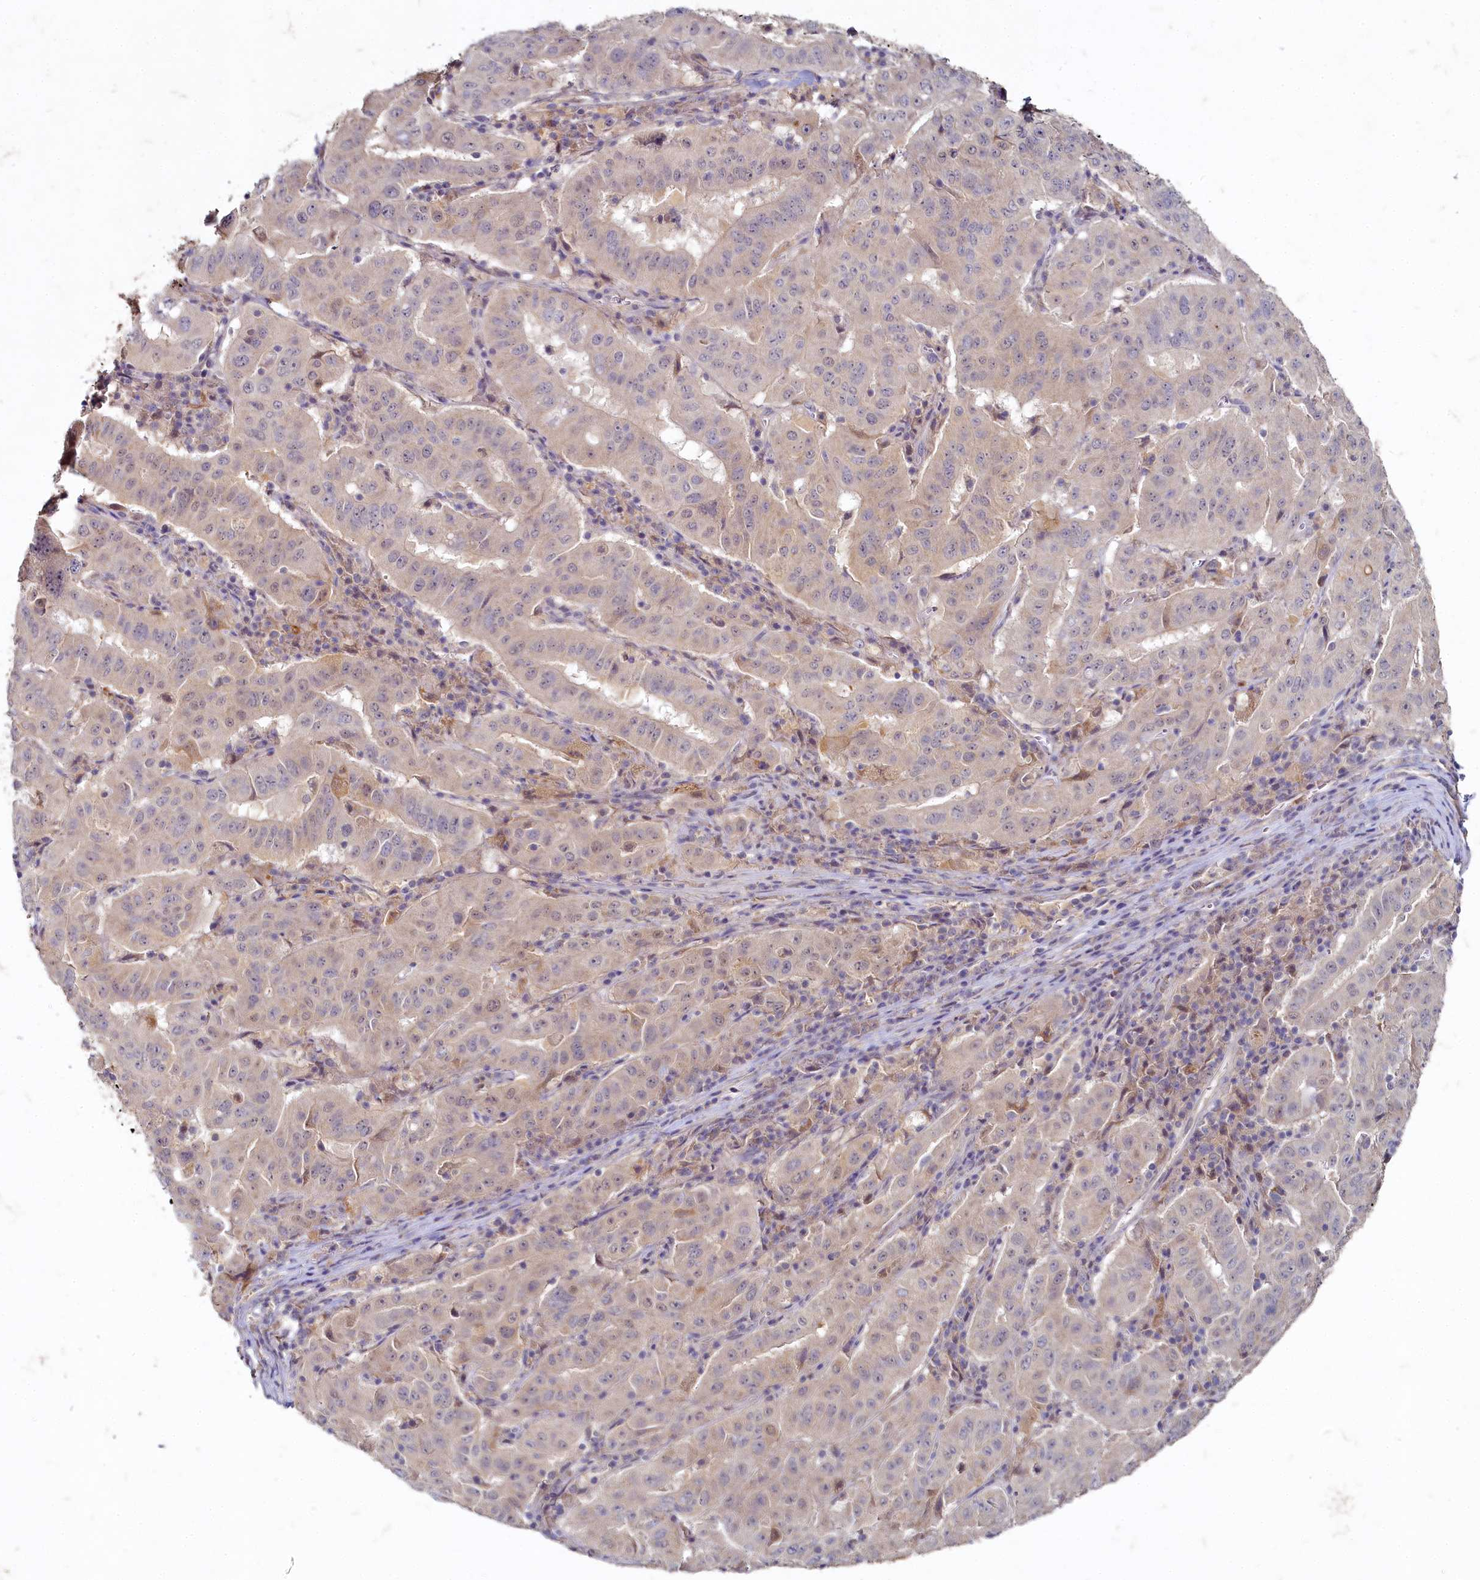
{"staining": {"intensity": "weak", "quantity": "<25%", "location": "cytoplasmic/membranous,nuclear"}, "tissue": "pancreatic cancer", "cell_type": "Tumor cells", "image_type": "cancer", "snomed": [{"axis": "morphology", "description": "Adenocarcinoma, NOS"}, {"axis": "topography", "description": "Pancreas"}], "caption": "Immunohistochemistry (IHC) histopathology image of neoplastic tissue: adenocarcinoma (pancreatic) stained with DAB displays no significant protein expression in tumor cells.", "gene": "HERC3", "patient": {"sex": "male", "age": 63}}